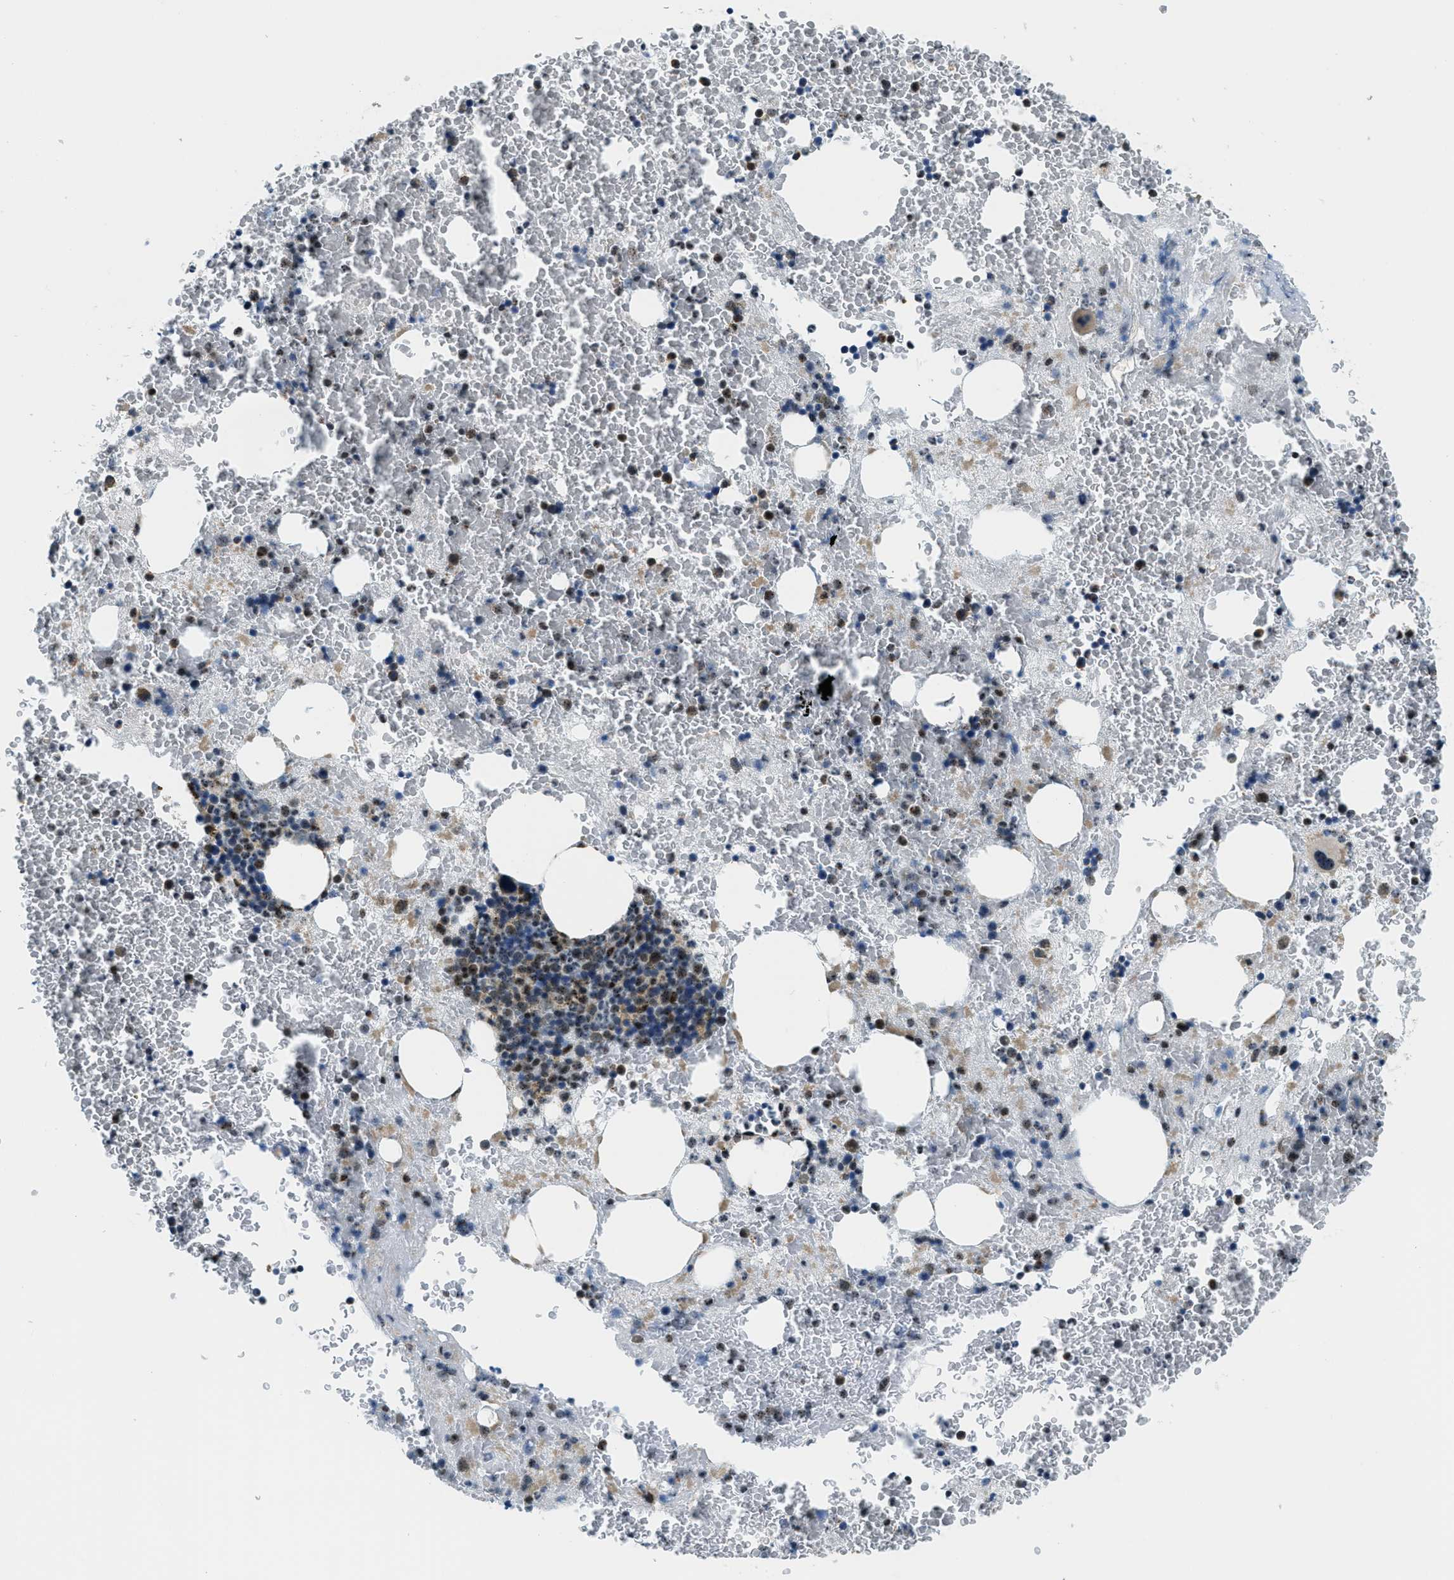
{"staining": {"intensity": "moderate", "quantity": "25%-75%", "location": "cytoplasmic/membranous,nuclear"}, "tissue": "bone marrow", "cell_type": "Hematopoietic cells", "image_type": "normal", "snomed": [{"axis": "morphology", "description": "Normal tissue, NOS"}, {"axis": "morphology", "description": "Inflammation, NOS"}, {"axis": "topography", "description": "Bone marrow"}], "caption": "Bone marrow stained with a brown dye shows moderate cytoplasmic/membranous,nuclear positive staining in approximately 25%-75% of hematopoietic cells.", "gene": "SP100", "patient": {"sex": "male", "age": 63}}